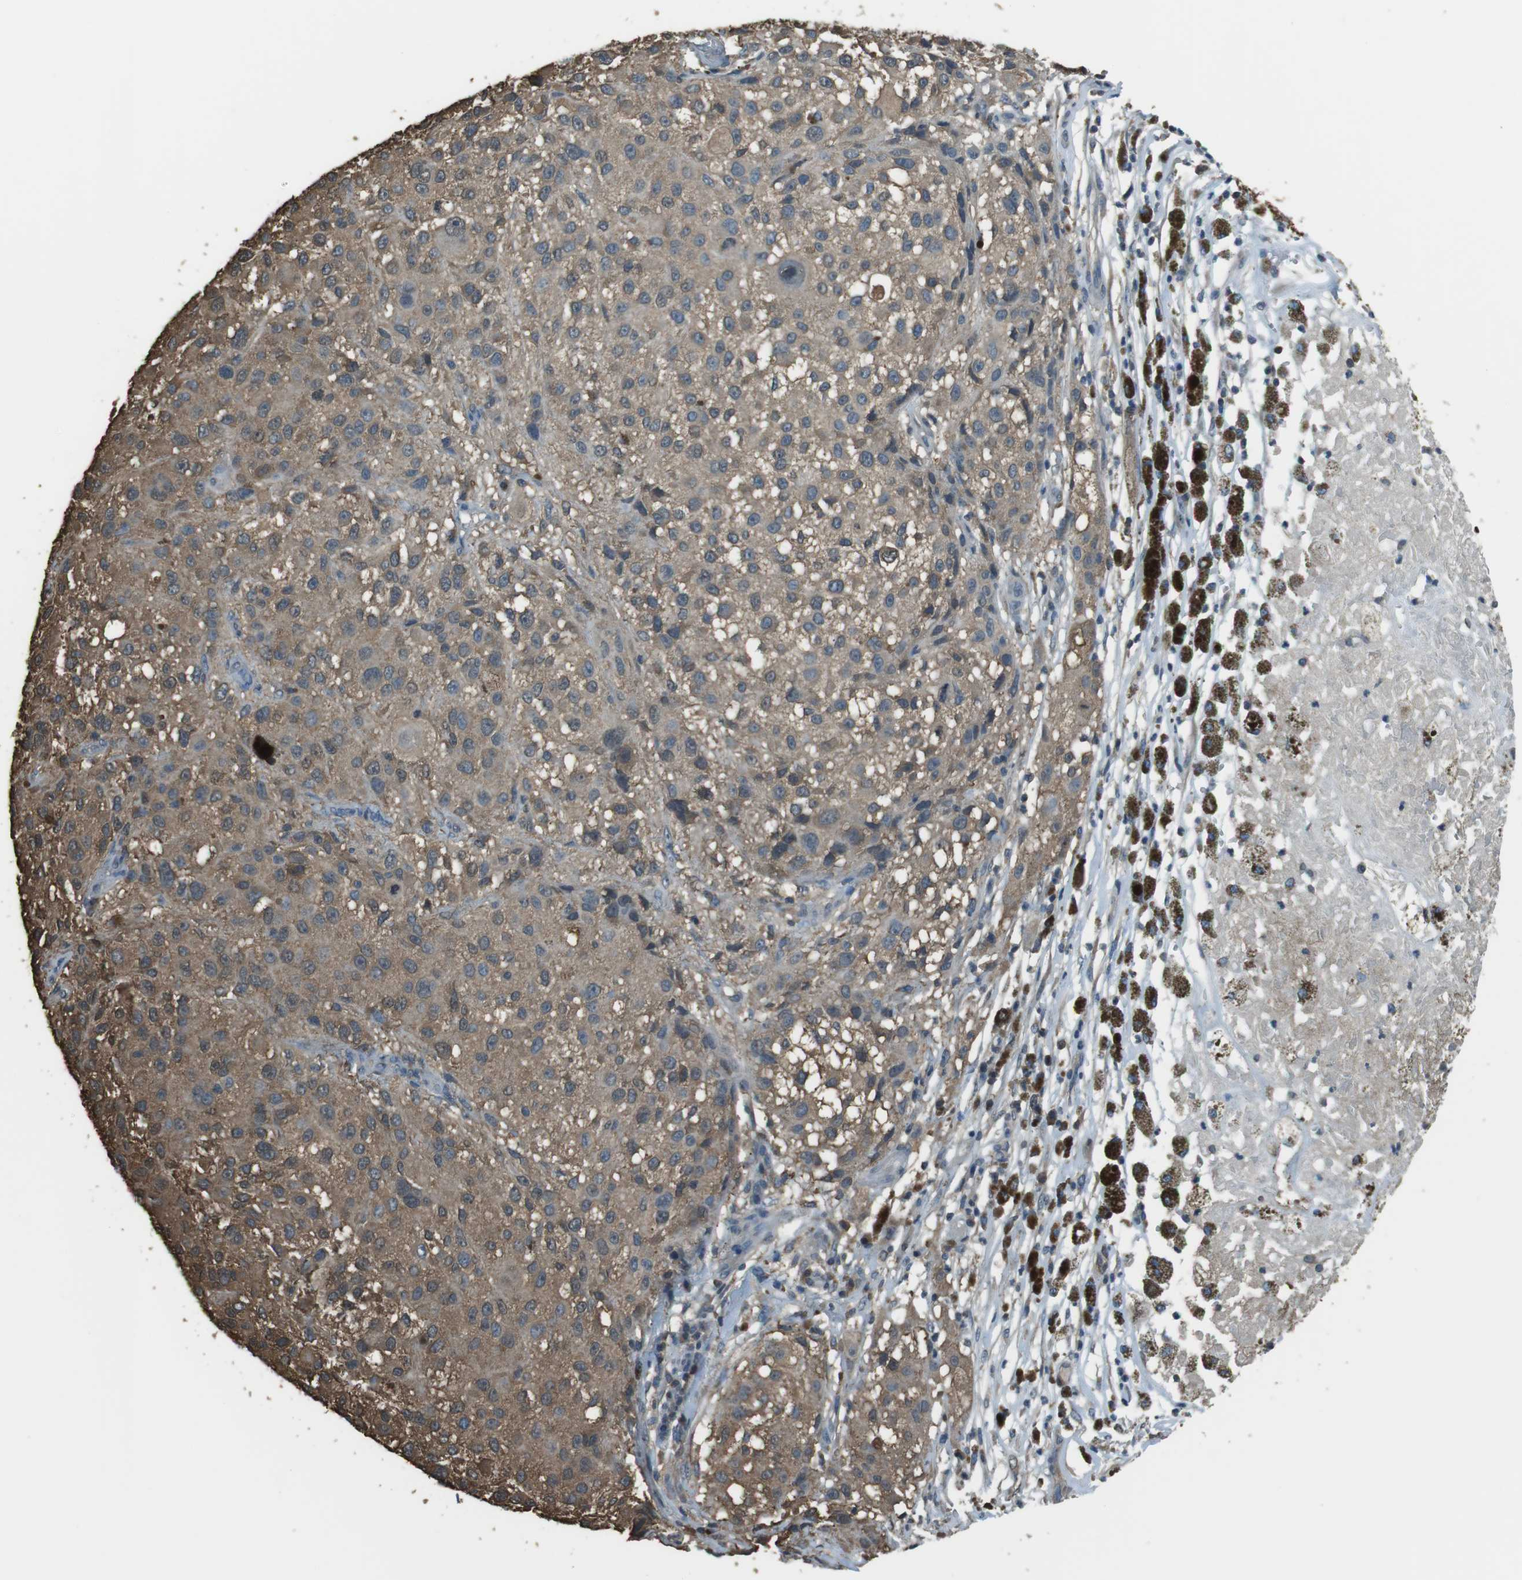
{"staining": {"intensity": "weak", "quantity": ">75%", "location": "cytoplasmic/membranous"}, "tissue": "melanoma", "cell_type": "Tumor cells", "image_type": "cancer", "snomed": [{"axis": "morphology", "description": "Necrosis, NOS"}, {"axis": "morphology", "description": "Malignant melanoma, NOS"}, {"axis": "topography", "description": "Skin"}], "caption": "About >75% of tumor cells in human malignant melanoma show weak cytoplasmic/membranous protein expression as visualized by brown immunohistochemical staining.", "gene": "TWSG1", "patient": {"sex": "female", "age": 87}}